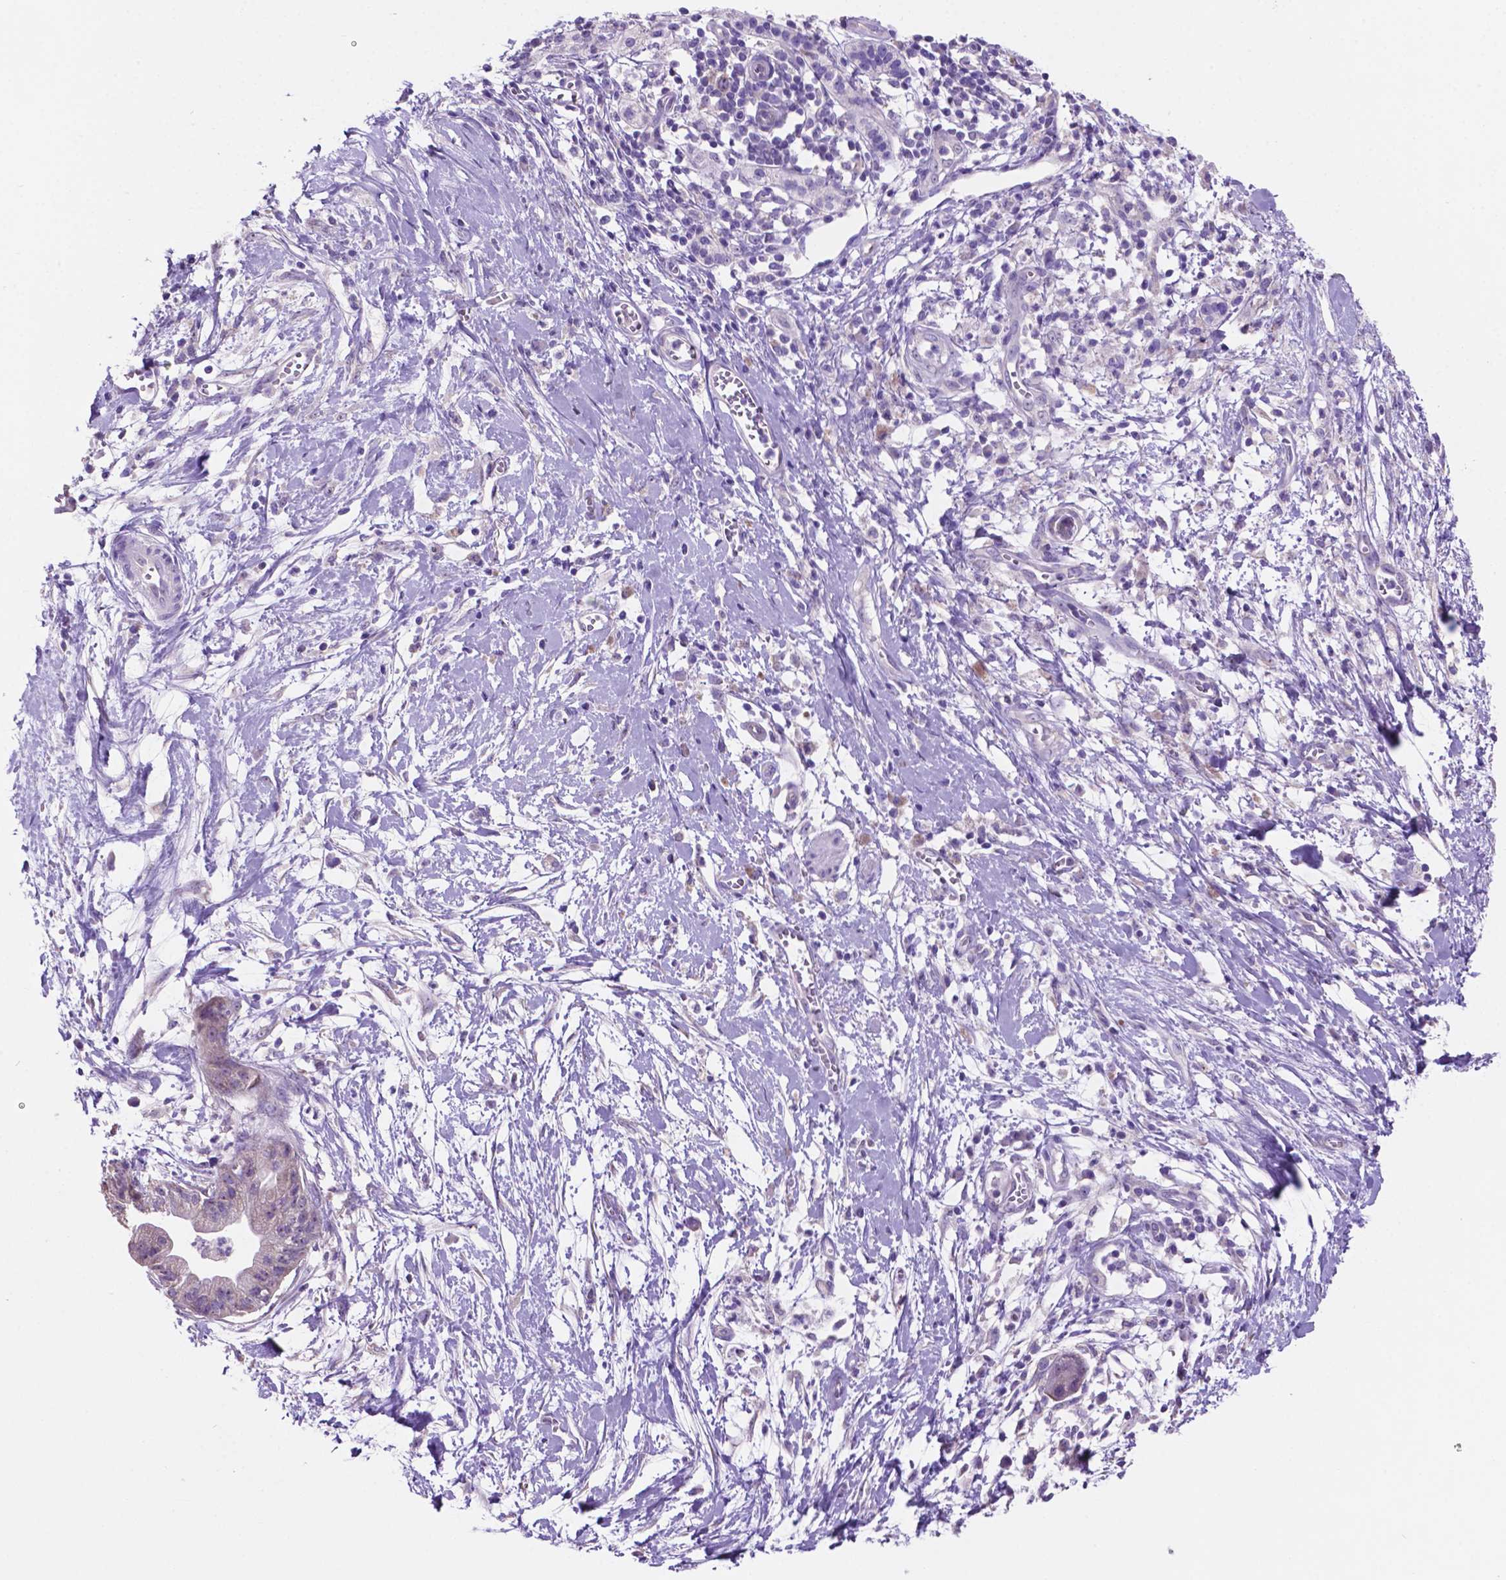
{"staining": {"intensity": "negative", "quantity": "none", "location": "none"}, "tissue": "pancreatic cancer", "cell_type": "Tumor cells", "image_type": "cancer", "snomed": [{"axis": "morphology", "description": "Normal tissue, NOS"}, {"axis": "morphology", "description": "Adenocarcinoma, NOS"}, {"axis": "topography", "description": "Lymph node"}, {"axis": "topography", "description": "Pancreas"}], "caption": "Protein analysis of pancreatic cancer demonstrates no significant staining in tumor cells.", "gene": "SPDYA", "patient": {"sex": "female", "age": 58}}